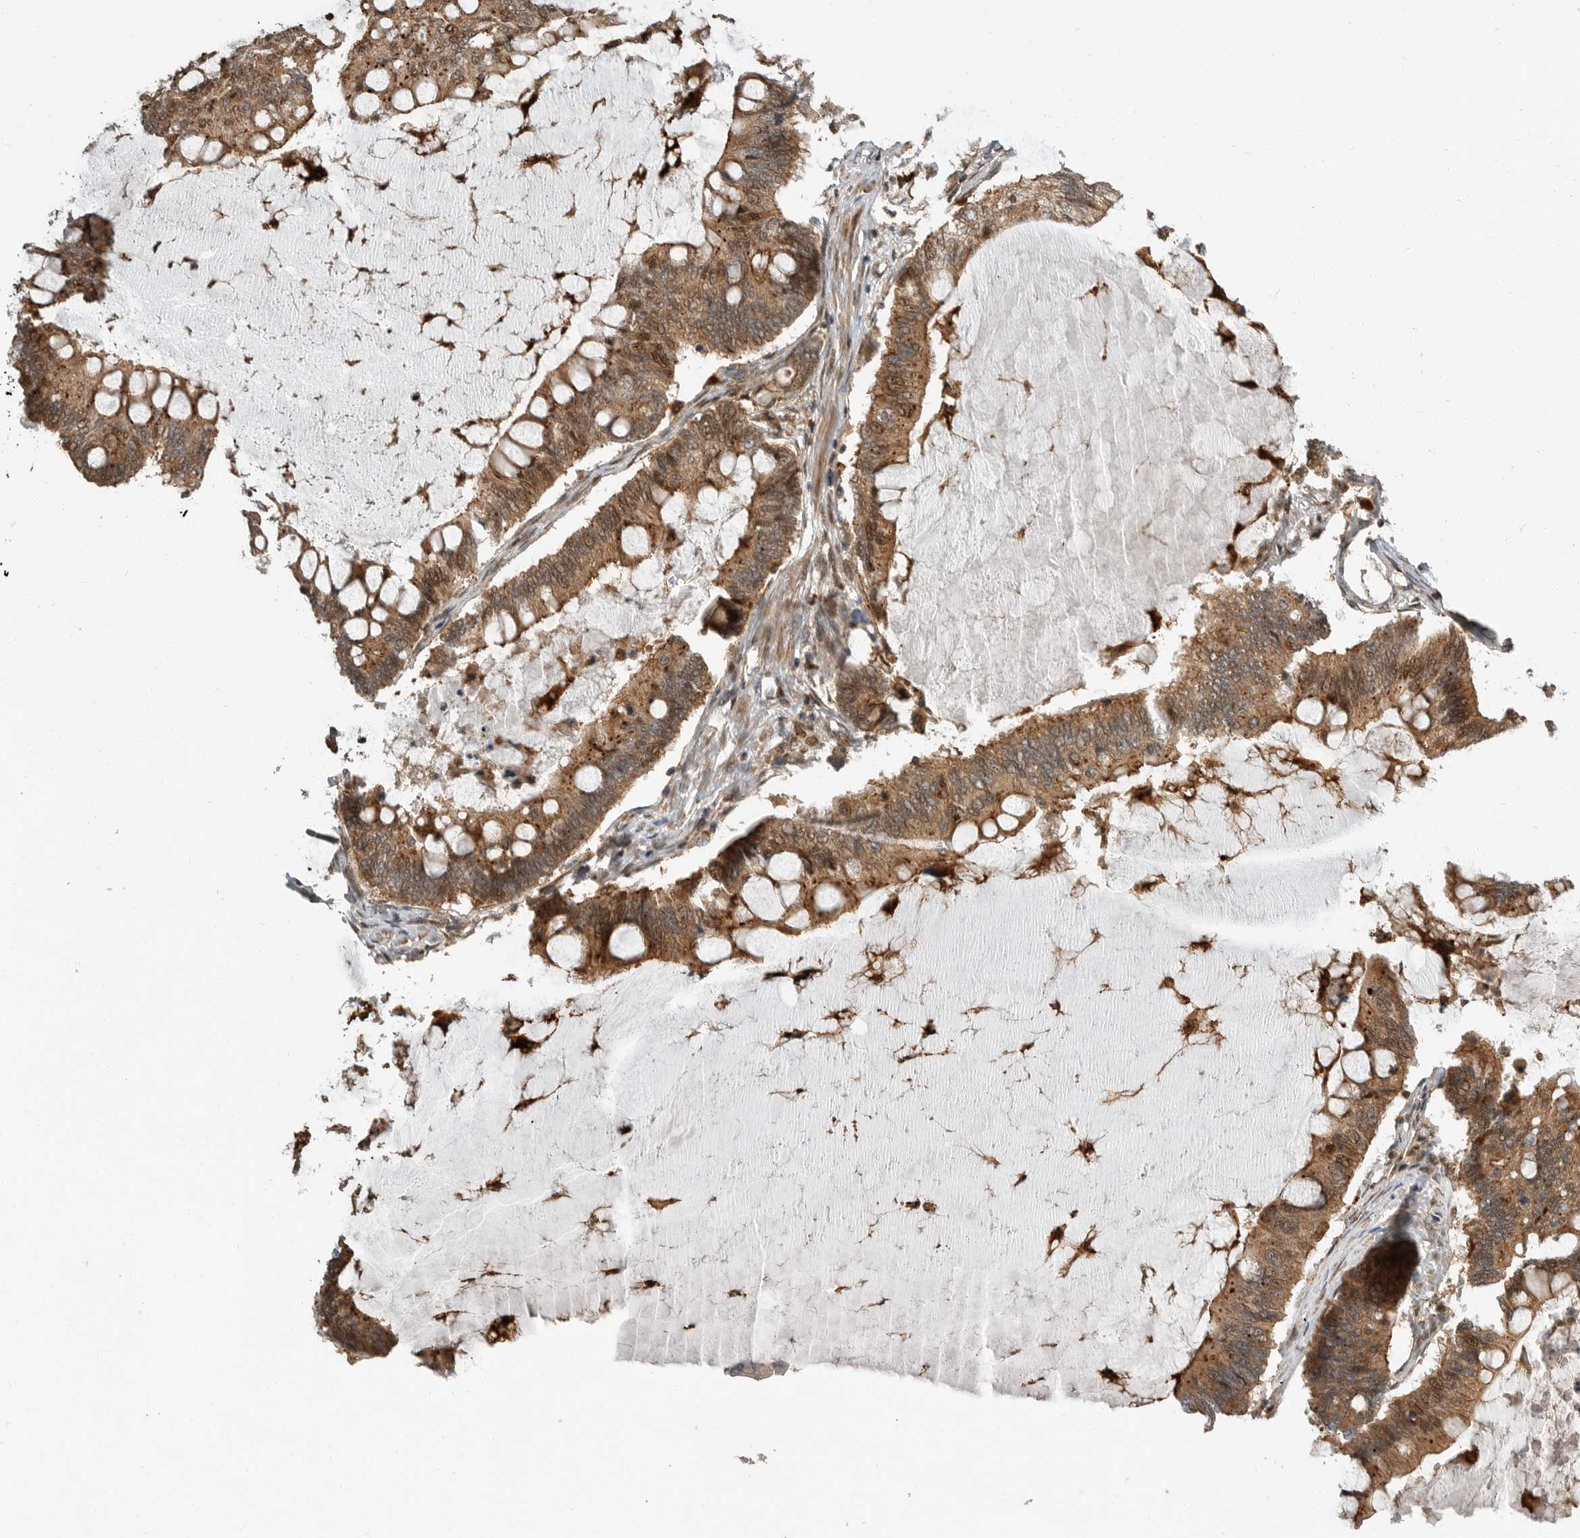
{"staining": {"intensity": "moderate", "quantity": ">75%", "location": "cytoplasmic/membranous,nuclear"}, "tissue": "ovarian cancer", "cell_type": "Tumor cells", "image_type": "cancer", "snomed": [{"axis": "morphology", "description": "Cystadenocarcinoma, mucinous, NOS"}, {"axis": "topography", "description": "Ovary"}], "caption": "The histopathology image reveals staining of ovarian cancer, revealing moderate cytoplasmic/membranous and nuclear protein staining (brown color) within tumor cells.", "gene": "STRAP", "patient": {"sex": "female", "age": 61}}